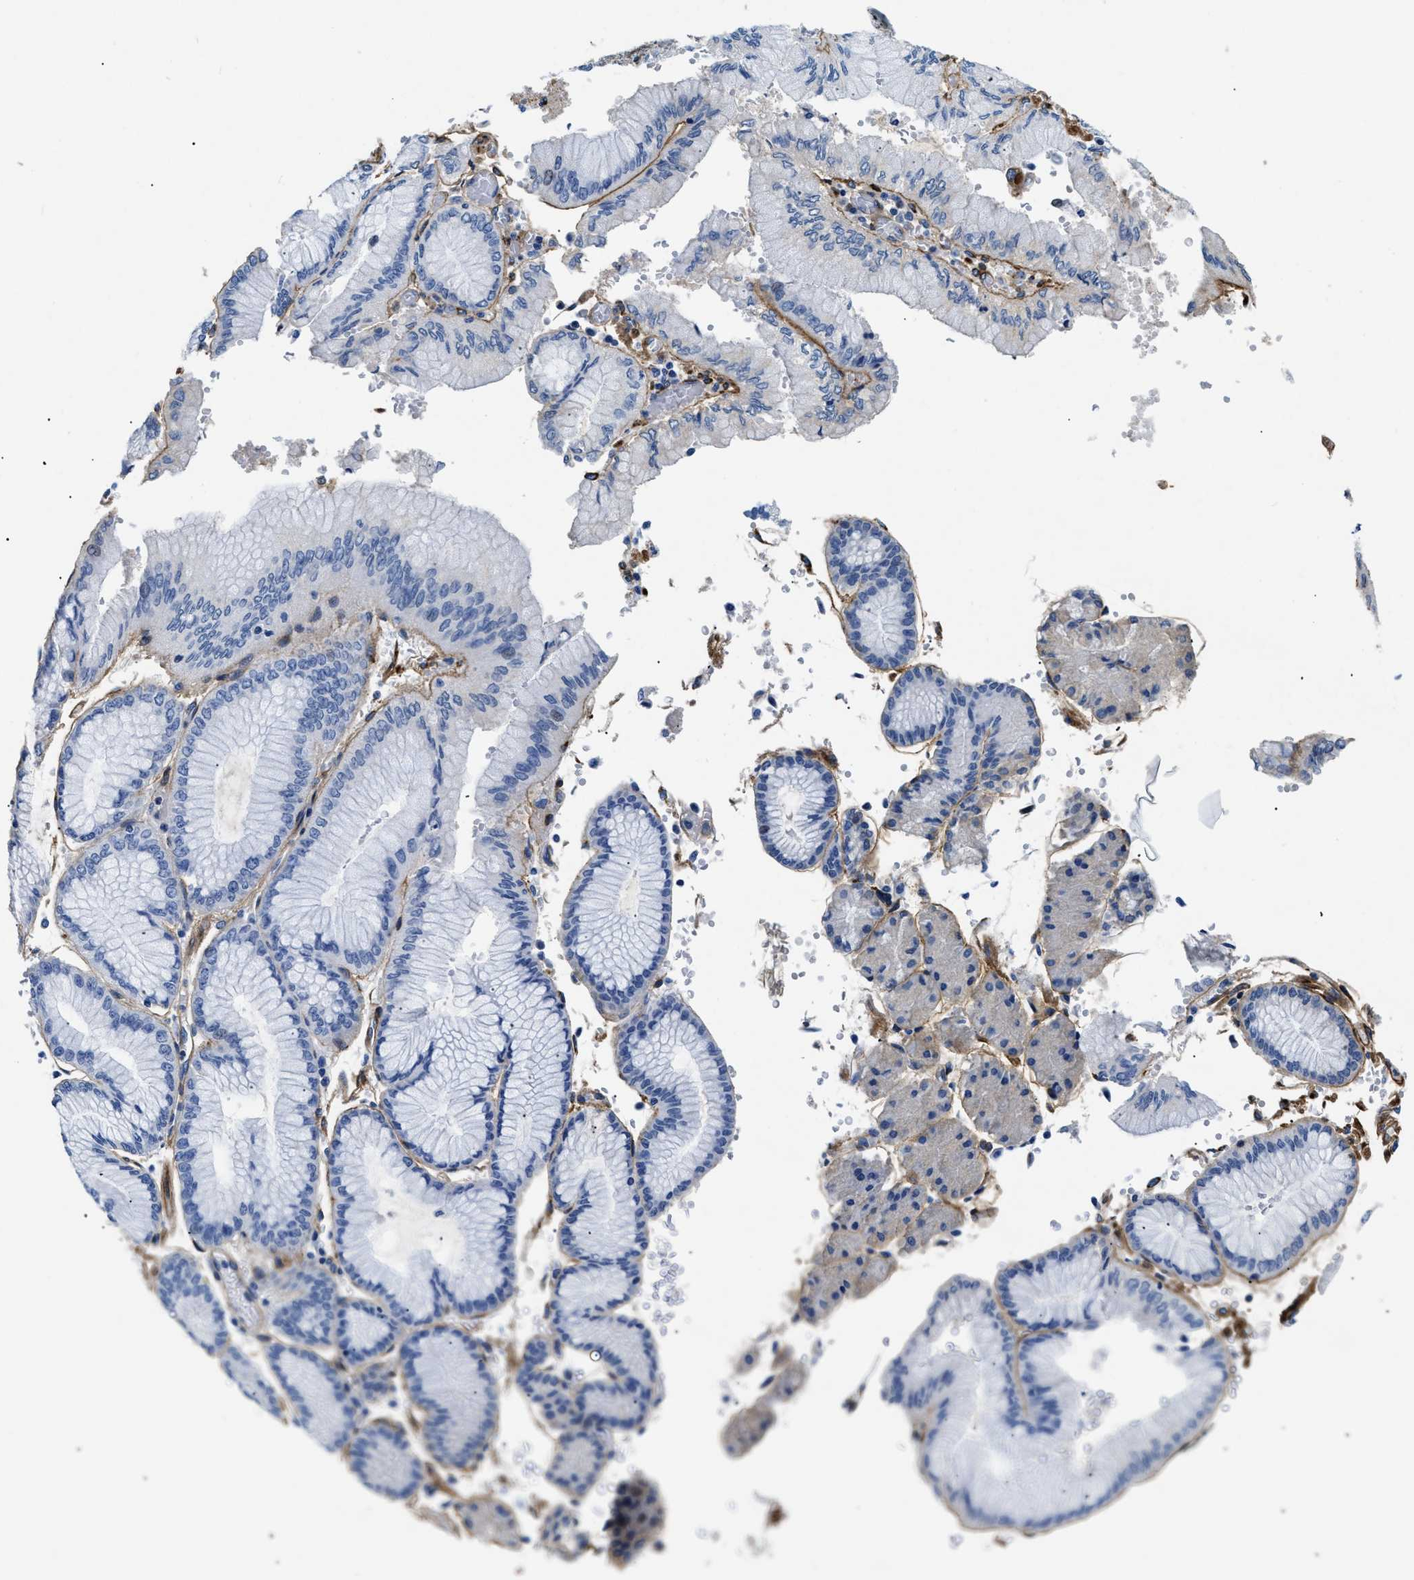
{"staining": {"intensity": "negative", "quantity": "none", "location": "none"}, "tissue": "stomach cancer", "cell_type": "Tumor cells", "image_type": "cancer", "snomed": [{"axis": "morphology", "description": "Adenocarcinoma, NOS"}, {"axis": "topography", "description": "Stomach"}], "caption": "Immunohistochemistry histopathology image of human adenocarcinoma (stomach) stained for a protein (brown), which demonstrates no staining in tumor cells.", "gene": "LAMA3", "patient": {"sex": "male", "age": 76}}